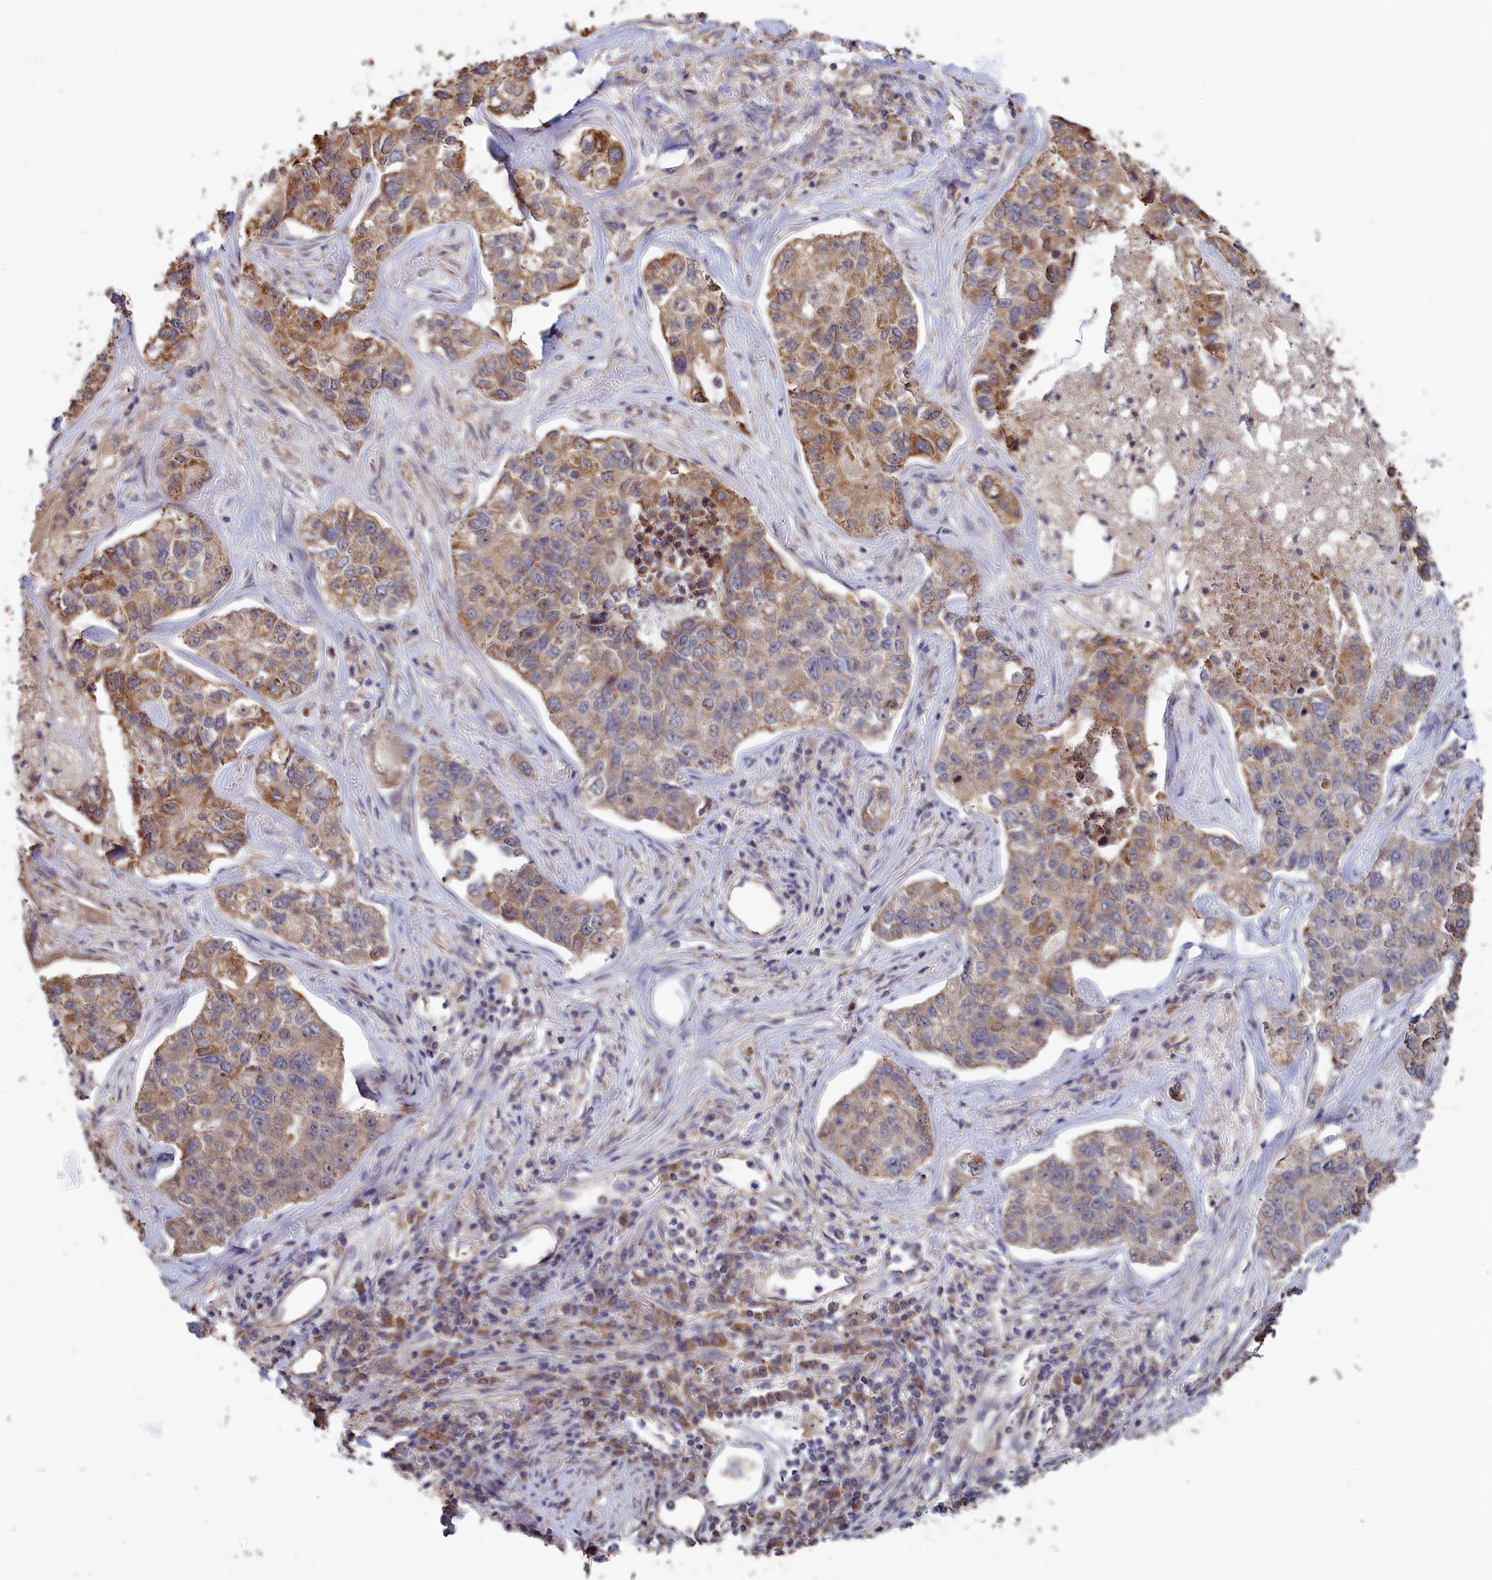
{"staining": {"intensity": "moderate", "quantity": "<25%", "location": "cytoplasmic/membranous"}, "tissue": "lung cancer", "cell_type": "Tumor cells", "image_type": "cancer", "snomed": [{"axis": "morphology", "description": "Adenocarcinoma, NOS"}, {"axis": "topography", "description": "Lung"}], "caption": "Approximately <25% of tumor cells in lung cancer display moderate cytoplasmic/membranous protein expression as visualized by brown immunohistochemical staining.", "gene": "ZNF816", "patient": {"sex": "male", "age": 49}}